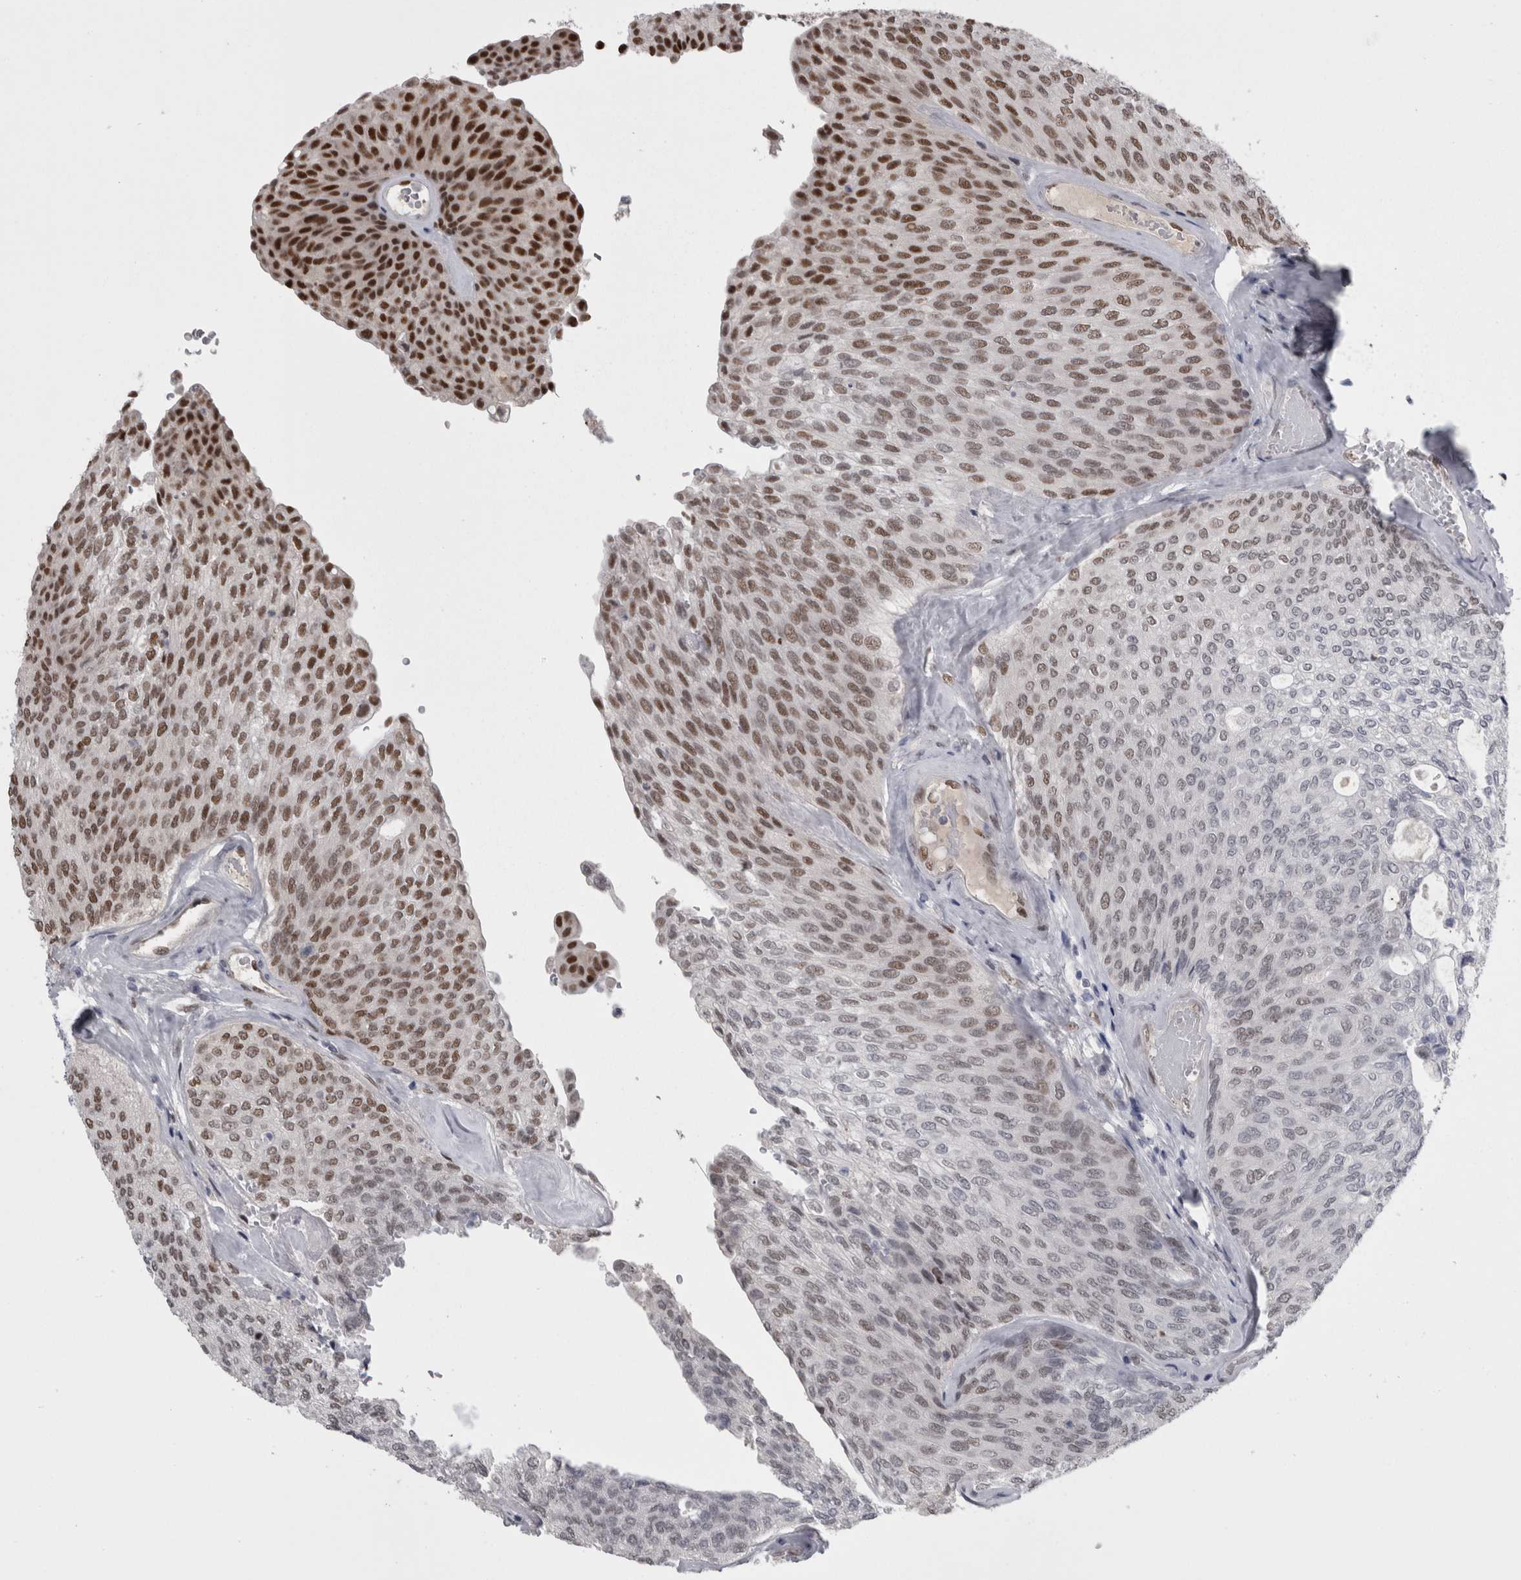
{"staining": {"intensity": "moderate", "quantity": "25%-75%", "location": "nuclear"}, "tissue": "urothelial cancer", "cell_type": "Tumor cells", "image_type": "cancer", "snomed": [{"axis": "morphology", "description": "Urothelial carcinoma, Low grade"}, {"axis": "topography", "description": "Urinary bladder"}], "caption": "Urothelial carcinoma (low-grade) was stained to show a protein in brown. There is medium levels of moderate nuclear staining in approximately 25%-75% of tumor cells. The protein is stained brown, and the nuclei are stained in blue (DAB (3,3'-diaminobenzidine) IHC with brightfield microscopy, high magnification).", "gene": "C1orf54", "patient": {"sex": "female", "age": 79}}